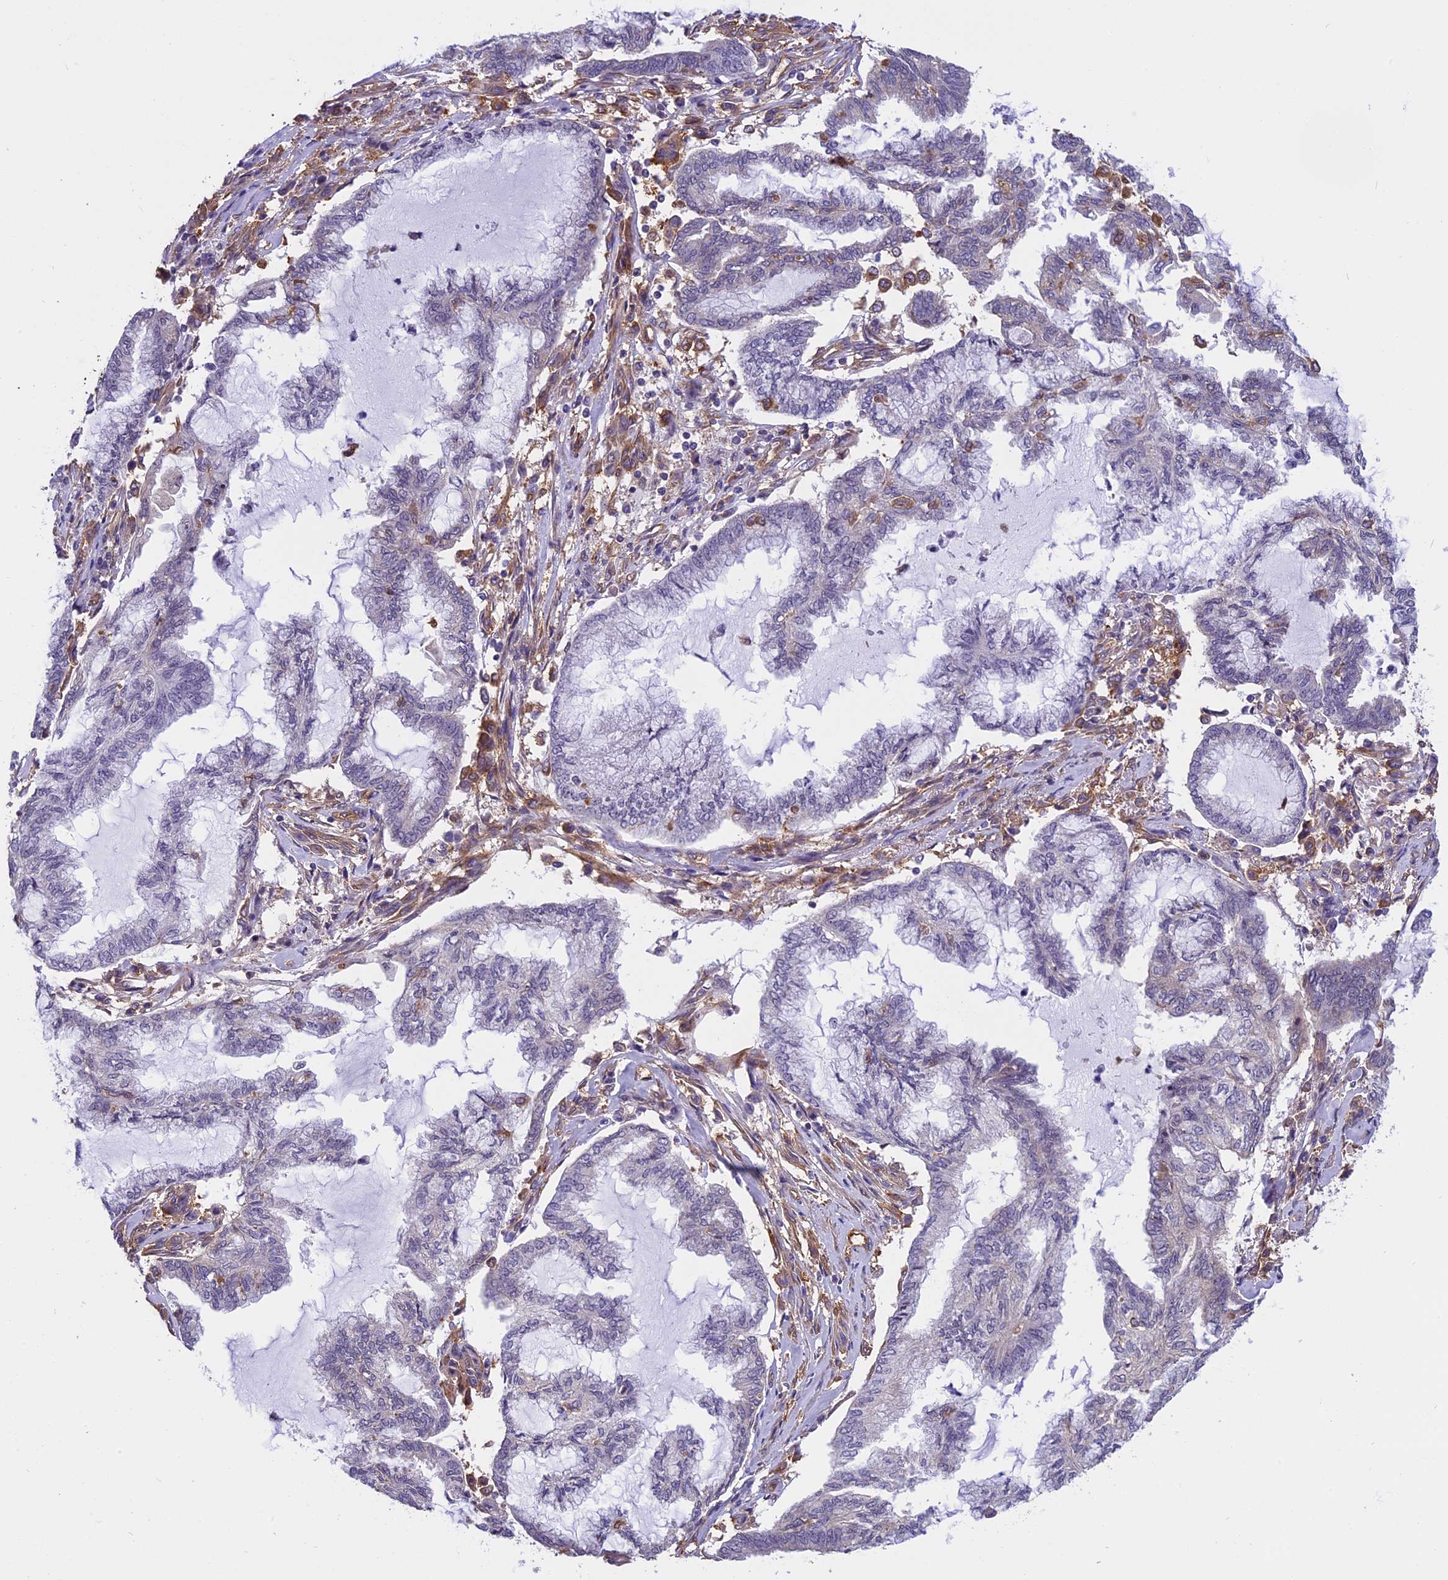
{"staining": {"intensity": "negative", "quantity": "none", "location": "none"}, "tissue": "endometrial cancer", "cell_type": "Tumor cells", "image_type": "cancer", "snomed": [{"axis": "morphology", "description": "Adenocarcinoma, NOS"}, {"axis": "topography", "description": "Endometrium"}], "caption": "Tumor cells are negative for protein expression in human endometrial adenocarcinoma.", "gene": "EHBP1L1", "patient": {"sex": "female", "age": 86}}